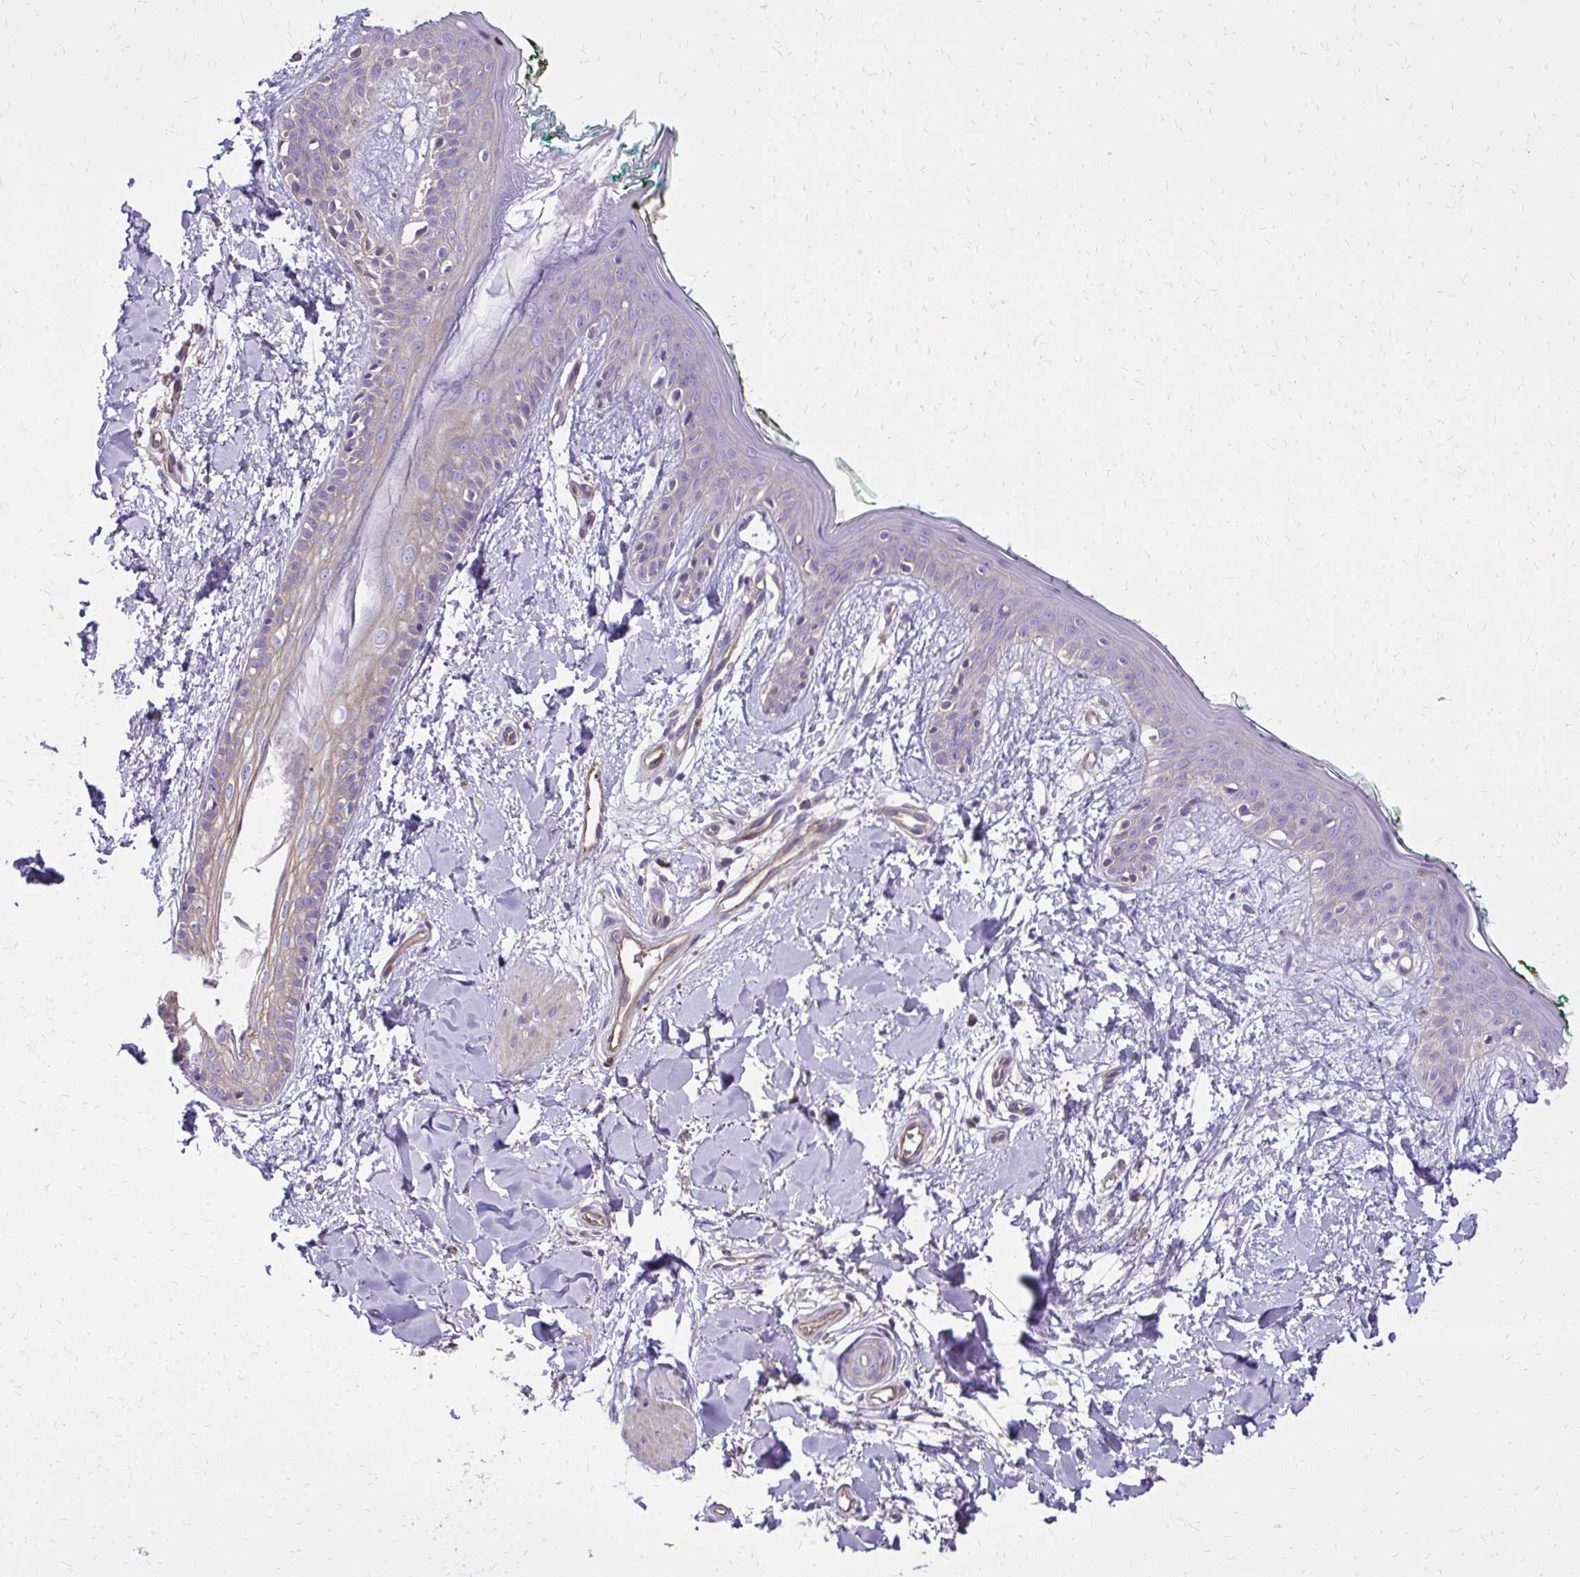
{"staining": {"intensity": "negative", "quantity": "none", "location": "none"}, "tissue": "skin", "cell_type": "Fibroblasts", "image_type": "normal", "snomed": [{"axis": "morphology", "description": "Normal tissue, NOS"}, {"axis": "topography", "description": "Skin"}], "caption": "High power microscopy photomicrograph of an immunohistochemistry image of unremarkable skin, revealing no significant expression in fibroblasts.", "gene": "RUNDC3B", "patient": {"sex": "female", "age": 34}}